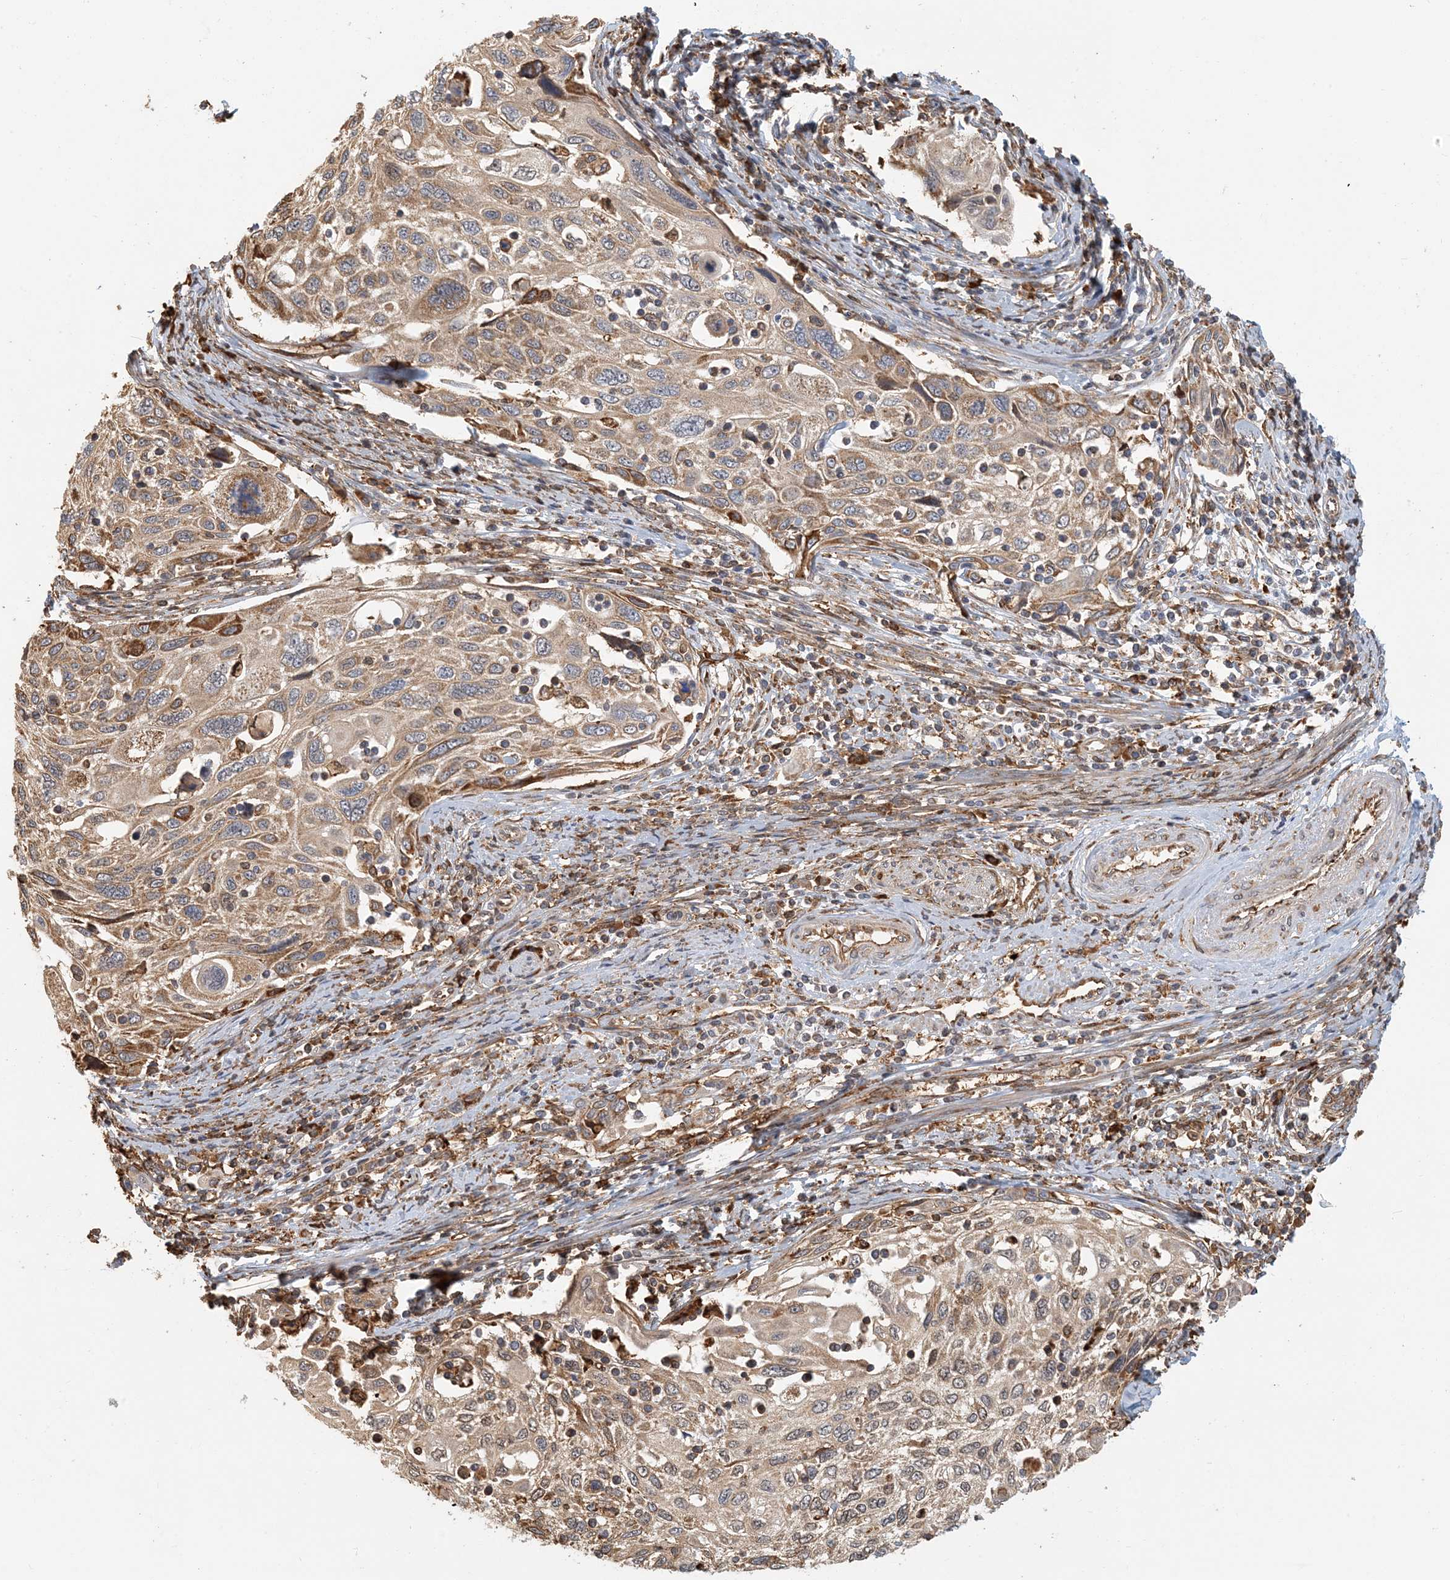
{"staining": {"intensity": "moderate", "quantity": "25%-75%", "location": "cytoplasmic/membranous"}, "tissue": "cervical cancer", "cell_type": "Tumor cells", "image_type": "cancer", "snomed": [{"axis": "morphology", "description": "Squamous cell carcinoma, NOS"}, {"axis": "topography", "description": "Cervix"}], "caption": "Human squamous cell carcinoma (cervical) stained with a brown dye exhibits moderate cytoplasmic/membranous positive expression in about 25%-75% of tumor cells.", "gene": "HNMT", "patient": {"sex": "female", "age": 70}}